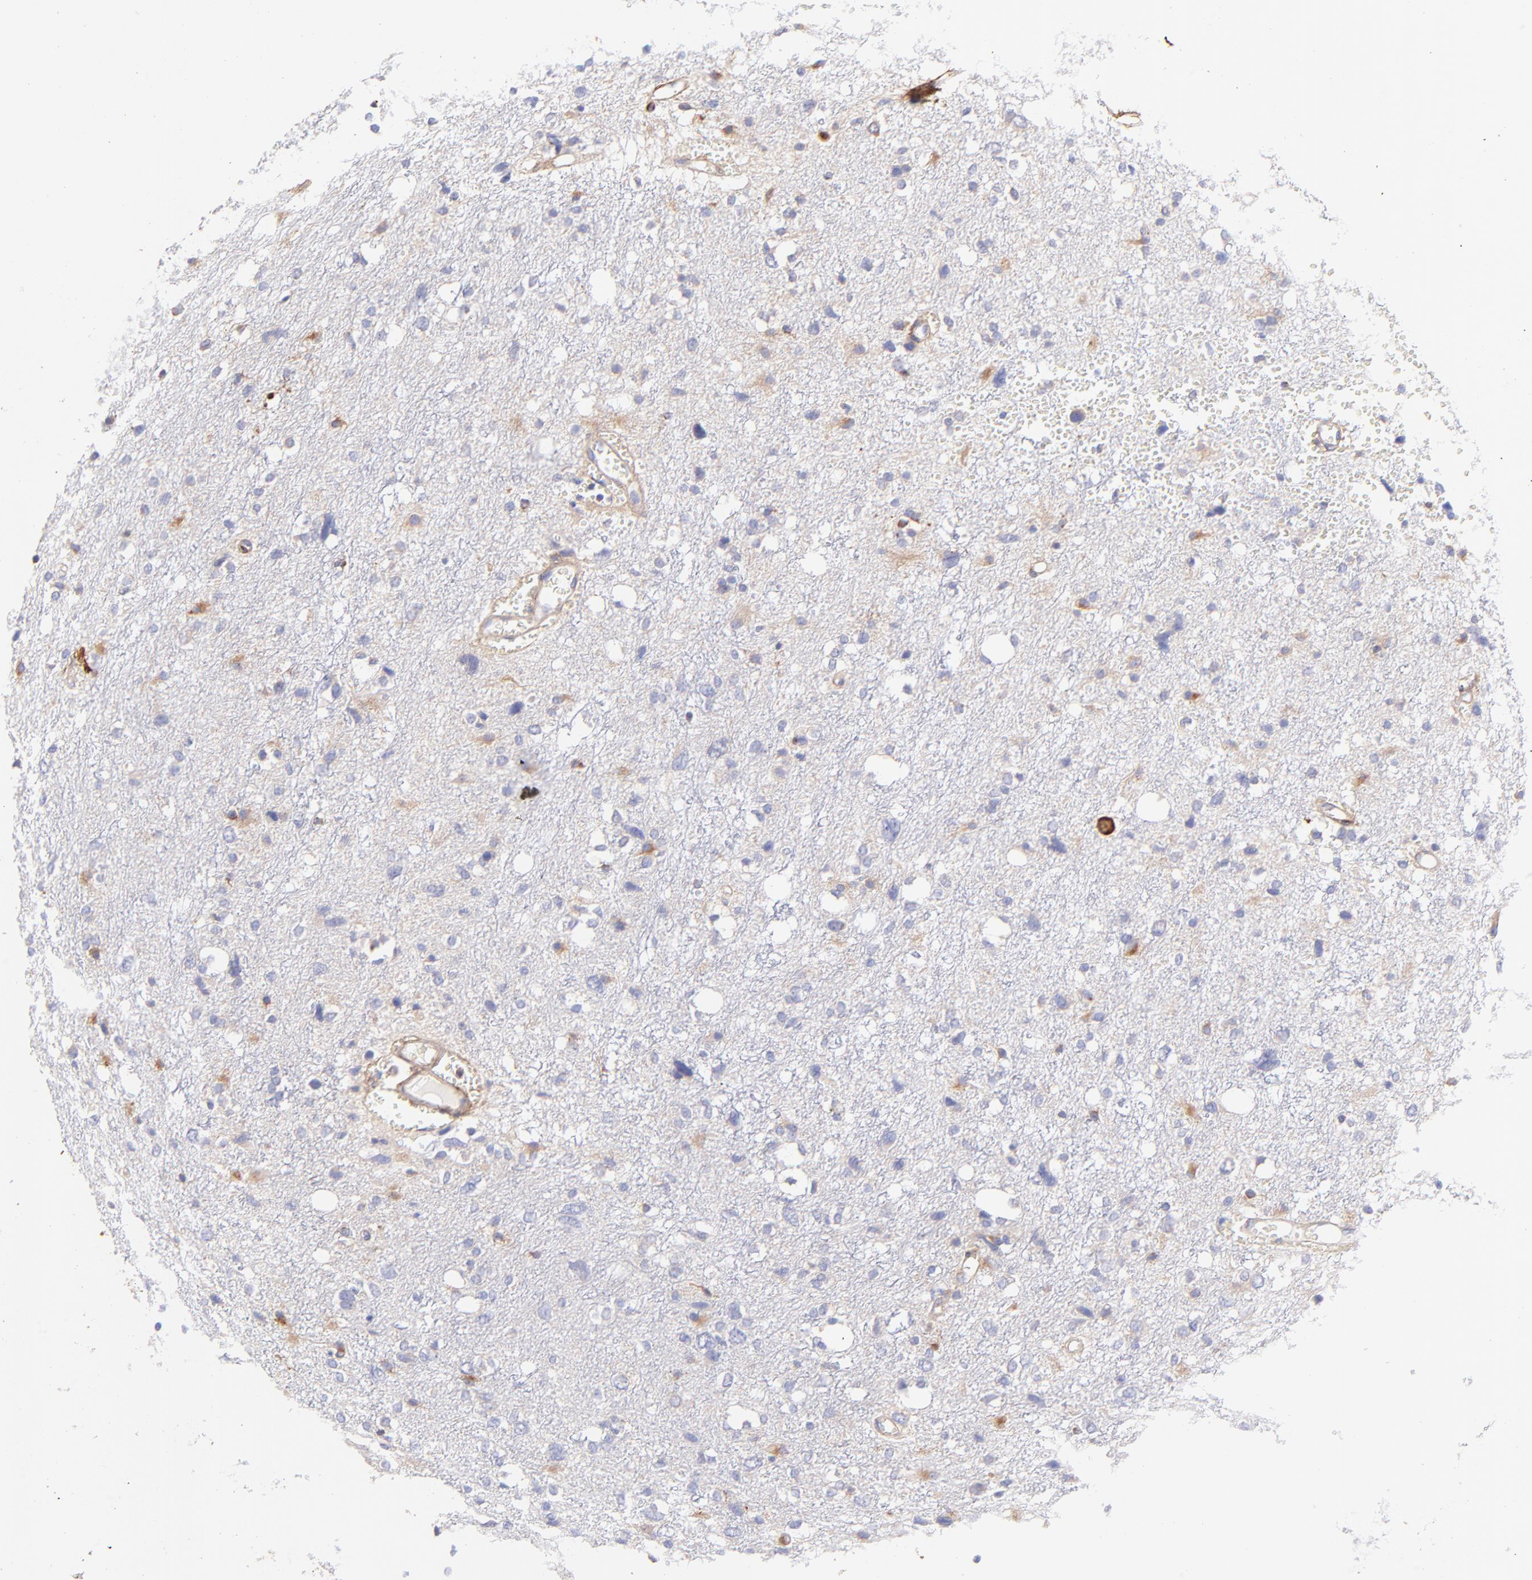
{"staining": {"intensity": "weak", "quantity": "<25%", "location": "cytoplasmic/membranous"}, "tissue": "glioma", "cell_type": "Tumor cells", "image_type": "cancer", "snomed": [{"axis": "morphology", "description": "Glioma, malignant, High grade"}, {"axis": "topography", "description": "Brain"}], "caption": "Immunohistochemistry of human glioma demonstrates no positivity in tumor cells.", "gene": "BGN", "patient": {"sex": "female", "age": 59}}